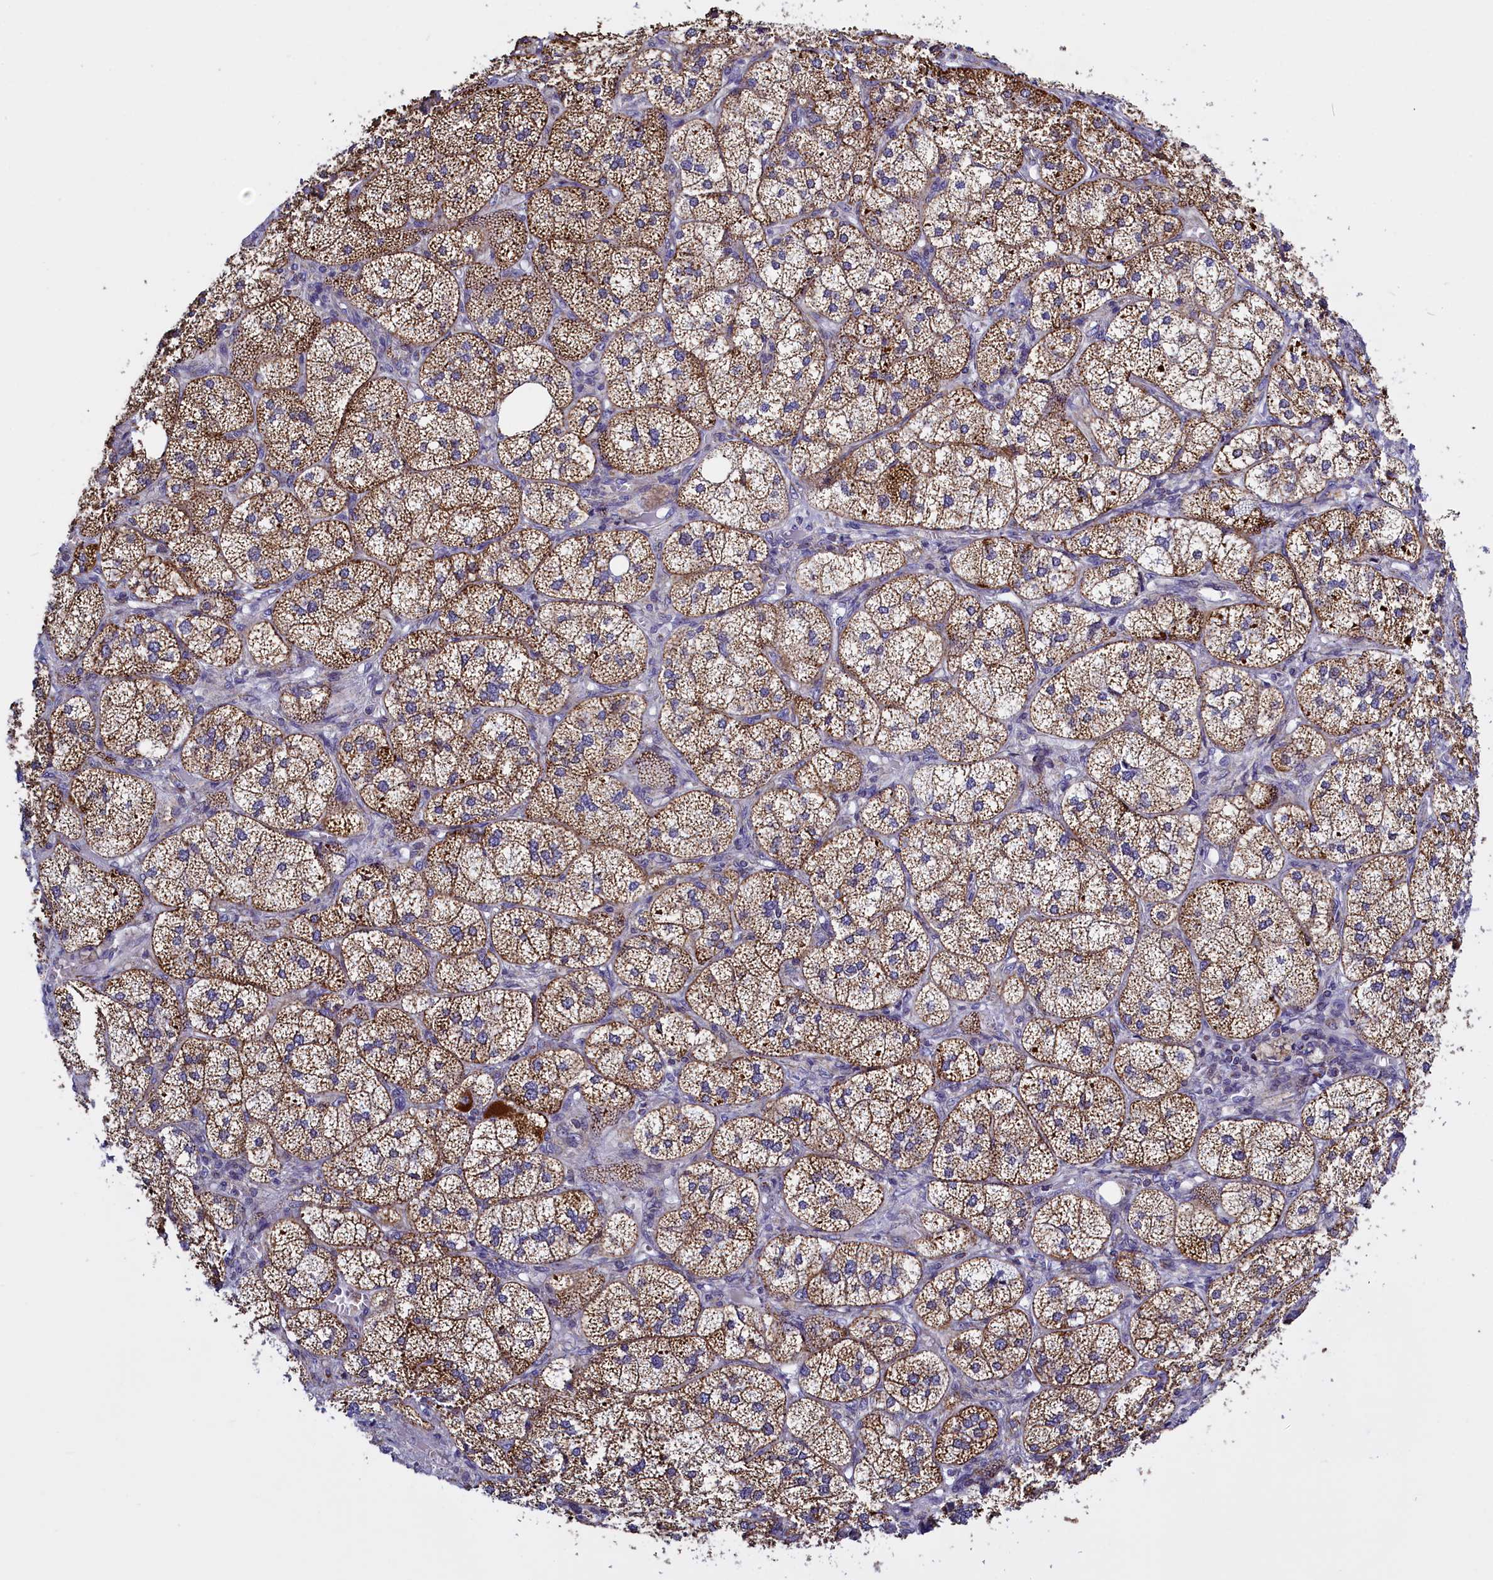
{"staining": {"intensity": "strong", "quantity": ">75%", "location": "cytoplasmic/membranous"}, "tissue": "adrenal gland", "cell_type": "Glandular cells", "image_type": "normal", "snomed": [{"axis": "morphology", "description": "Normal tissue, NOS"}, {"axis": "topography", "description": "Adrenal gland"}], "caption": "IHC photomicrograph of benign adrenal gland stained for a protein (brown), which shows high levels of strong cytoplasmic/membranous expression in approximately >75% of glandular cells.", "gene": "IFT122", "patient": {"sex": "female", "age": 61}}